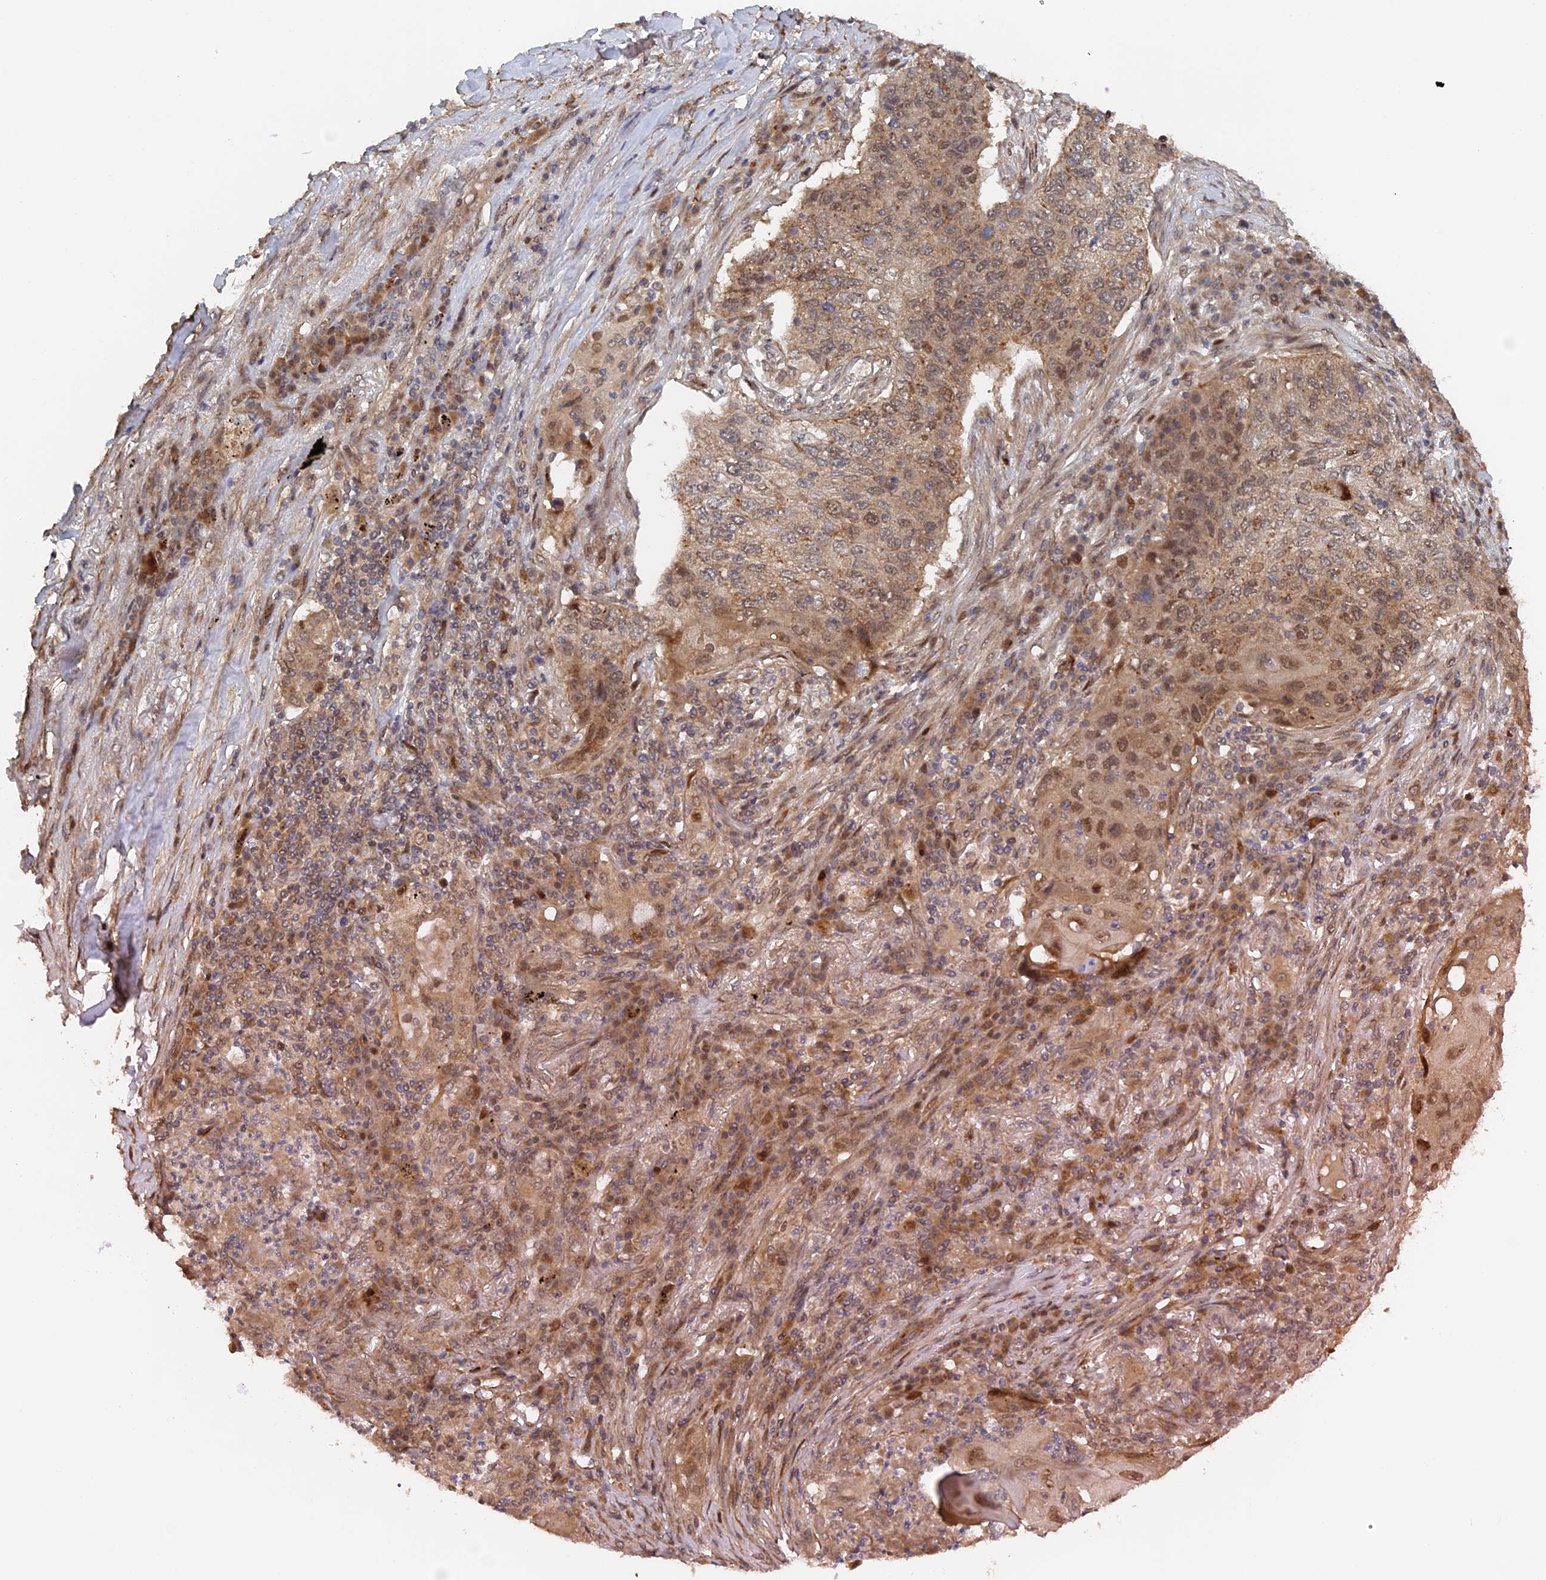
{"staining": {"intensity": "moderate", "quantity": ">75%", "location": "cytoplasmic/membranous,nuclear"}, "tissue": "lung cancer", "cell_type": "Tumor cells", "image_type": "cancer", "snomed": [{"axis": "morphology", "description": "Squamous cell carcinoma, NOS"}, {"axis": "topography", "description": "Lung"}], "caption": "Brown immunohistochemical staining in human lung cancer shows moderate cytoplasmic/membranous and nuclear staining in approximately >75% of tumor cells.", "gene": "ELOVL6", "patient": {"sex": "female", "age": 63}}